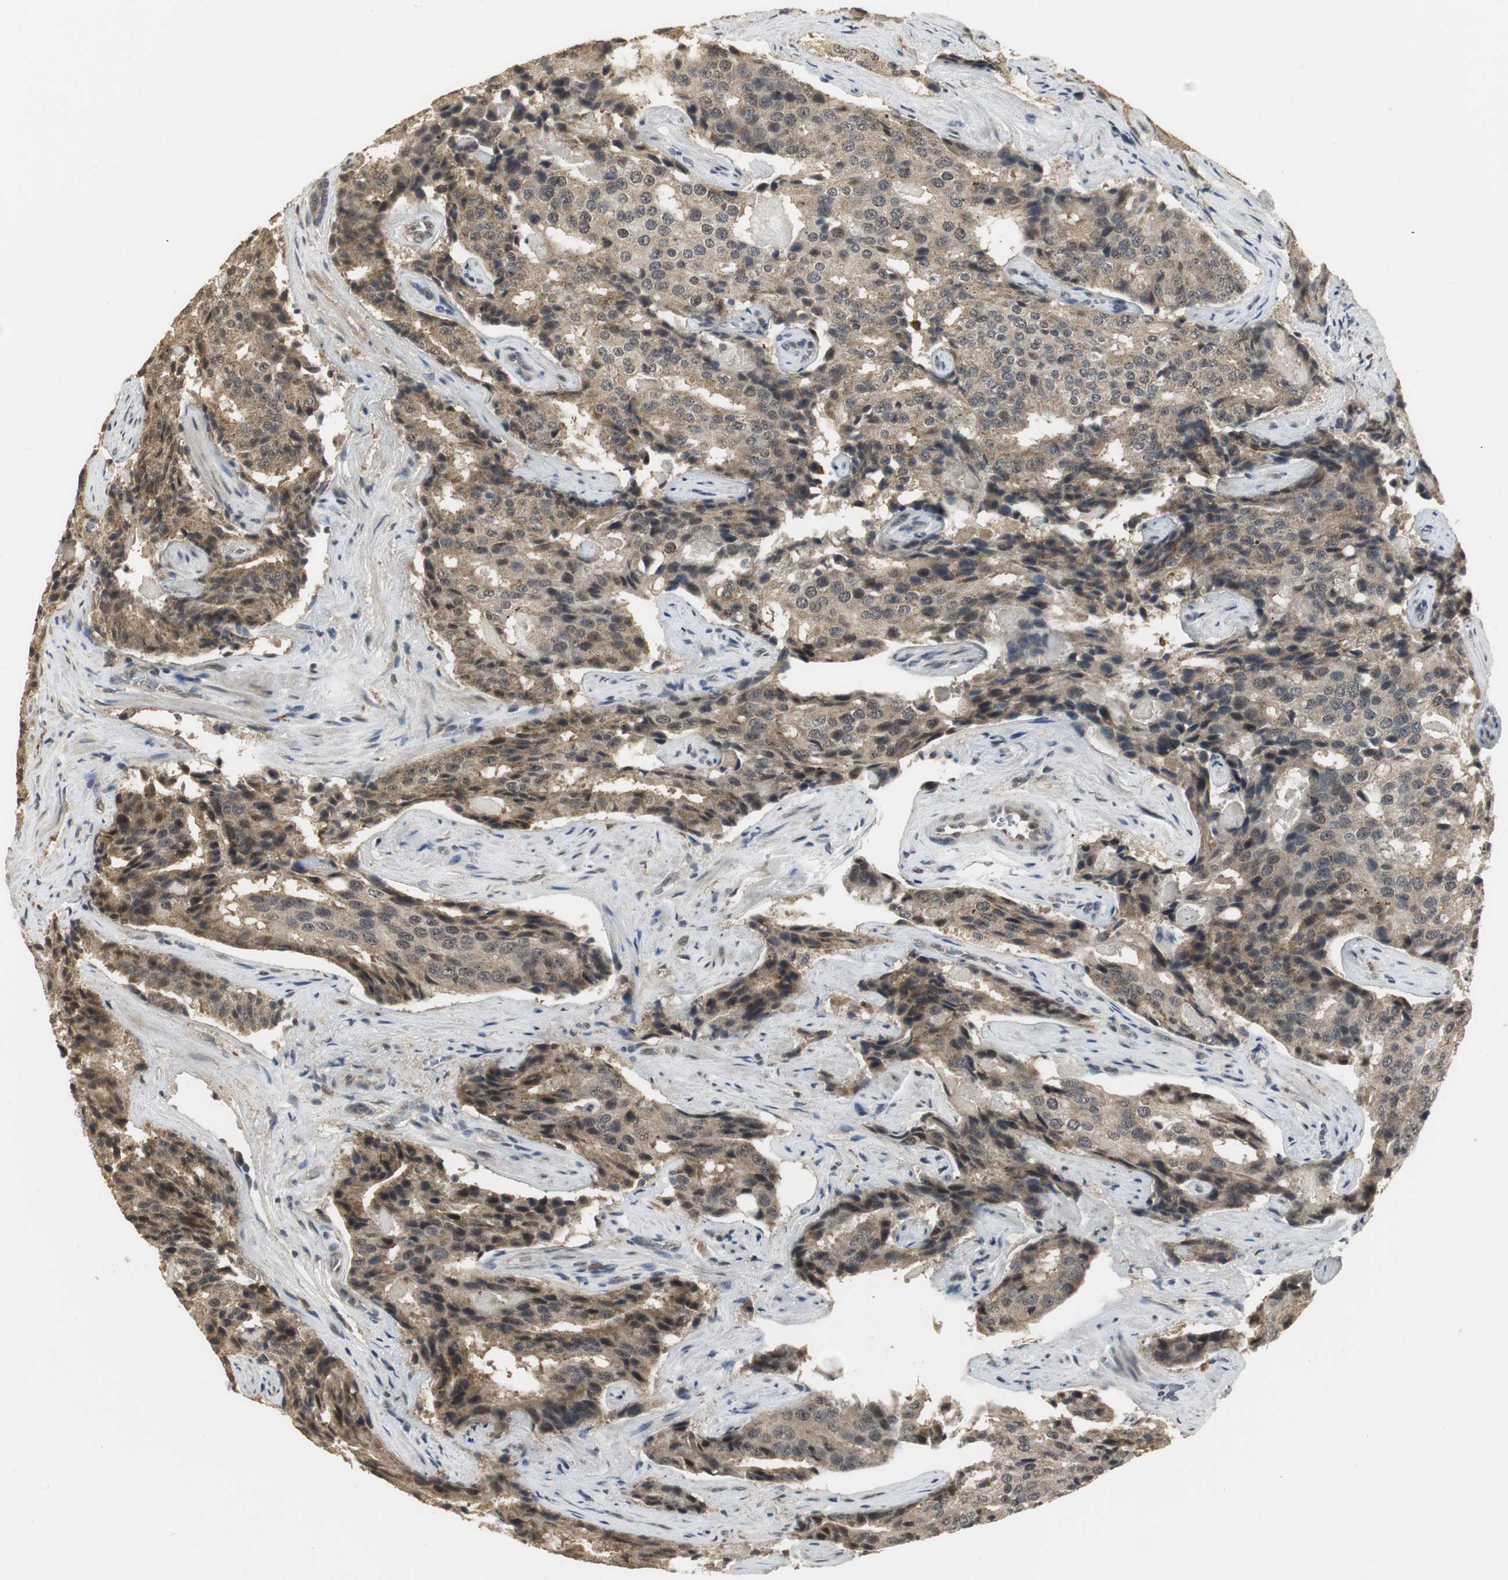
{"staining": {"intensity": "weak", "quantity": ">75%", "location": "cytoplasmic/membranous,nuclear"}, "tissue": "prostate cancer", "cell_type": "Tumor cells", "image_type": "cancer", "snomed": [{"axis": "morphology", "description": "Adenocarcinoma, High grade"}, {"axis": "topography", "description": "Prostate"}], "caption": "IHC of human high-grade adenocarcinoma (prostate) displays low levels of weak cytoplasmic/membranous and nuclear staining in approximately >75% of tumor cells.", "gene": "ELOA", "patient": {"sex": "male", "age": 58}}